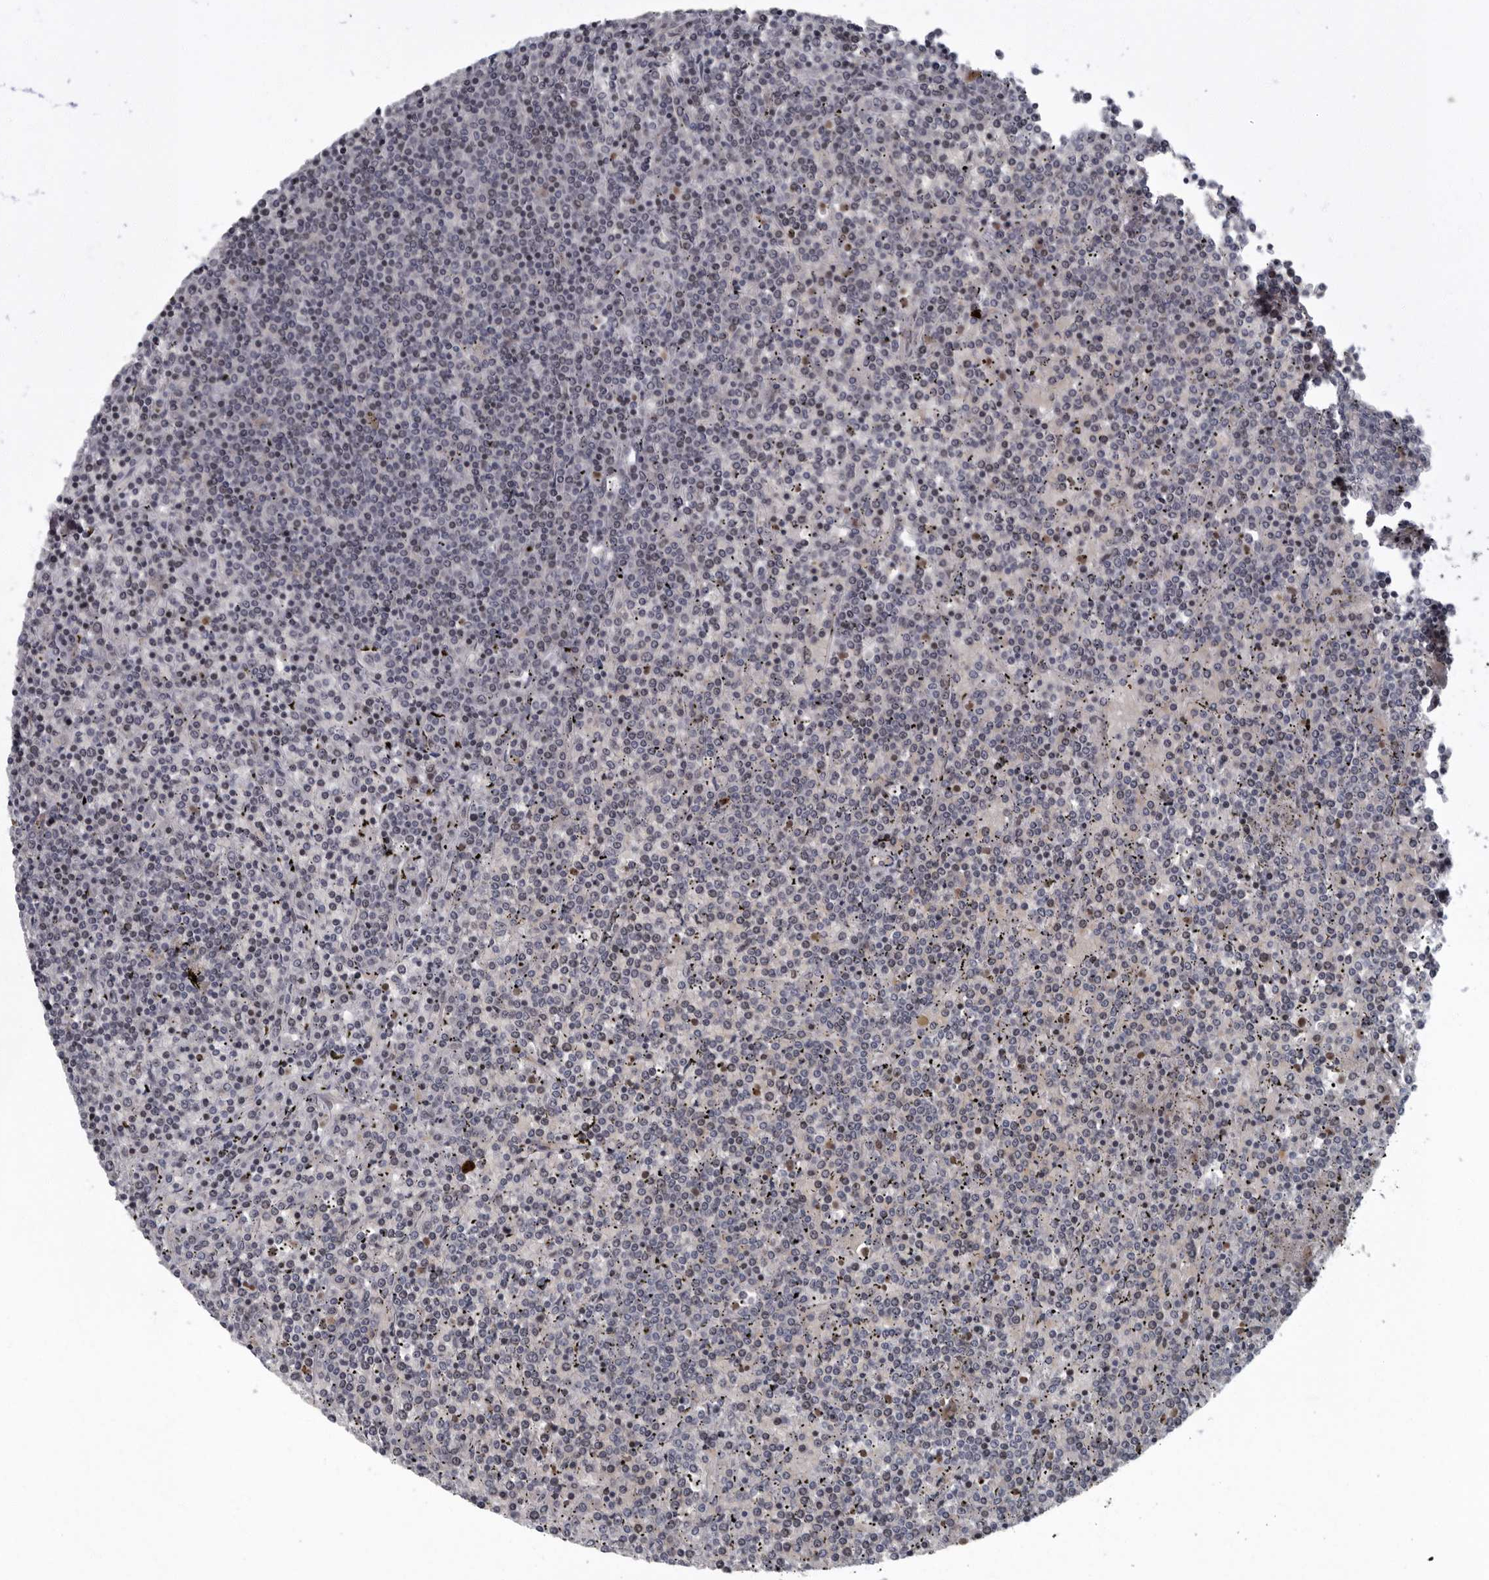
{"staining": {"intensity": "negative", "quantity": "none", "location": "none"}, "tissue": "lymphoma", "cell_type": "Tumor cells", "image_type": "cancer", "snomed": [{"axis": "morphology", "description": "Malignant lymphoma, non-Hodgkin's type, Low grade"}, {"axis": "topography", "description": "Spleen"}], "caption": "This is a photomicrograph of immunohistochemistry staining of lymphoma, which shows no staining in tumor cells.", "gene": "PDCD11", "patient": {"sex": "female", "age": 19}}